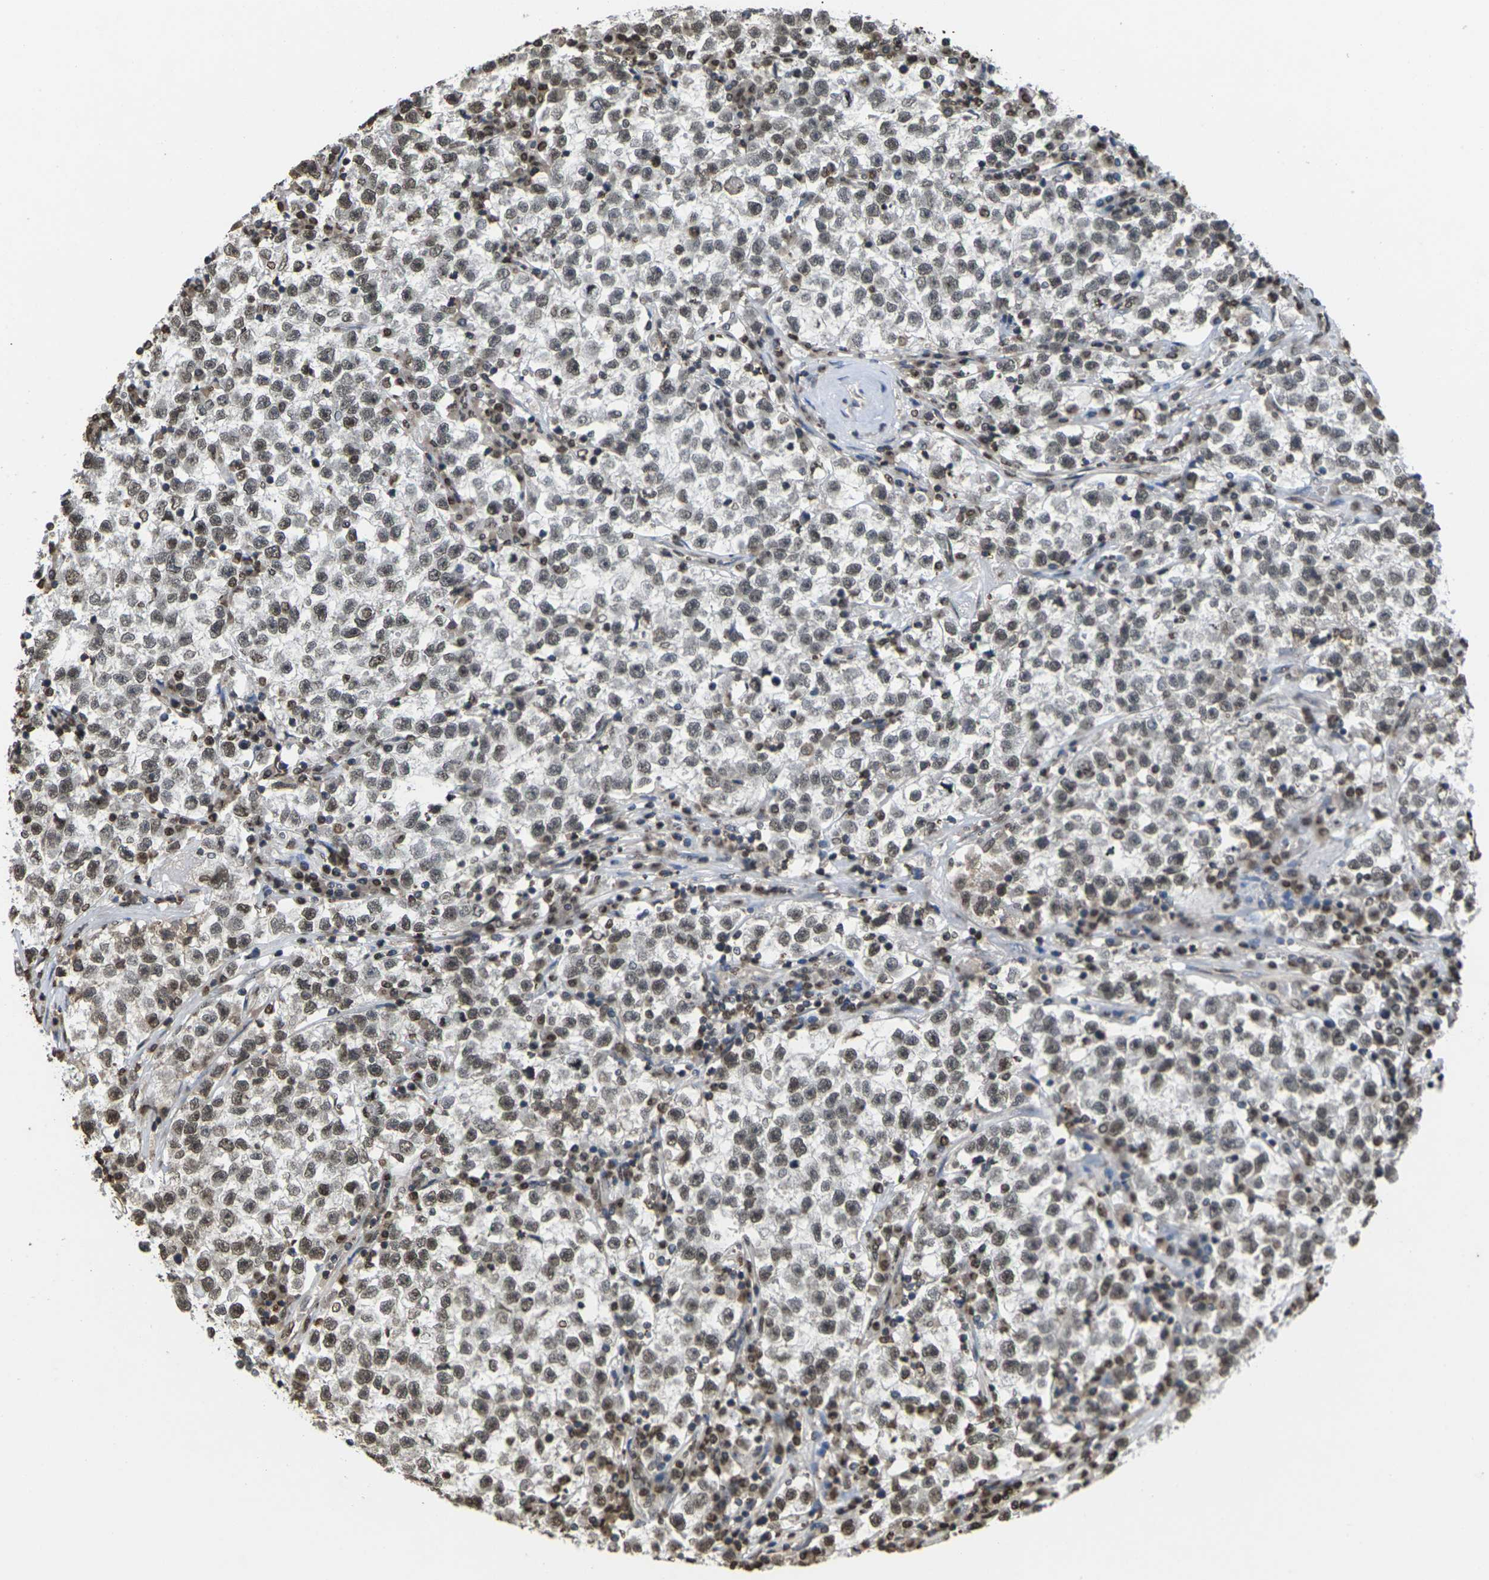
{"staining": {"intensity": "weak", "quantity": ">75%", "location": "nuclear"}, "tissue": "testis cancer", "cell_type": "Tumor cells", "image_type": "cancer", "snomed": [{"axis": "morphology", "description": "Seminoma, NOS"}, {"axis": "topography", "description": "Testis"}], "caption": "DAB immunohistochemical staining of seminoma (testis) shows weak nuclear protein positivity in about >75% of tumor cells. The staining is performed using DAB (3,3'-diaminobenzidine) brown chromogen to label protein expression. The nuclei are counter-stained blue using hematoxylin.", "gene": "EMSY", "patient": {"sex": "male", "age": 22}}